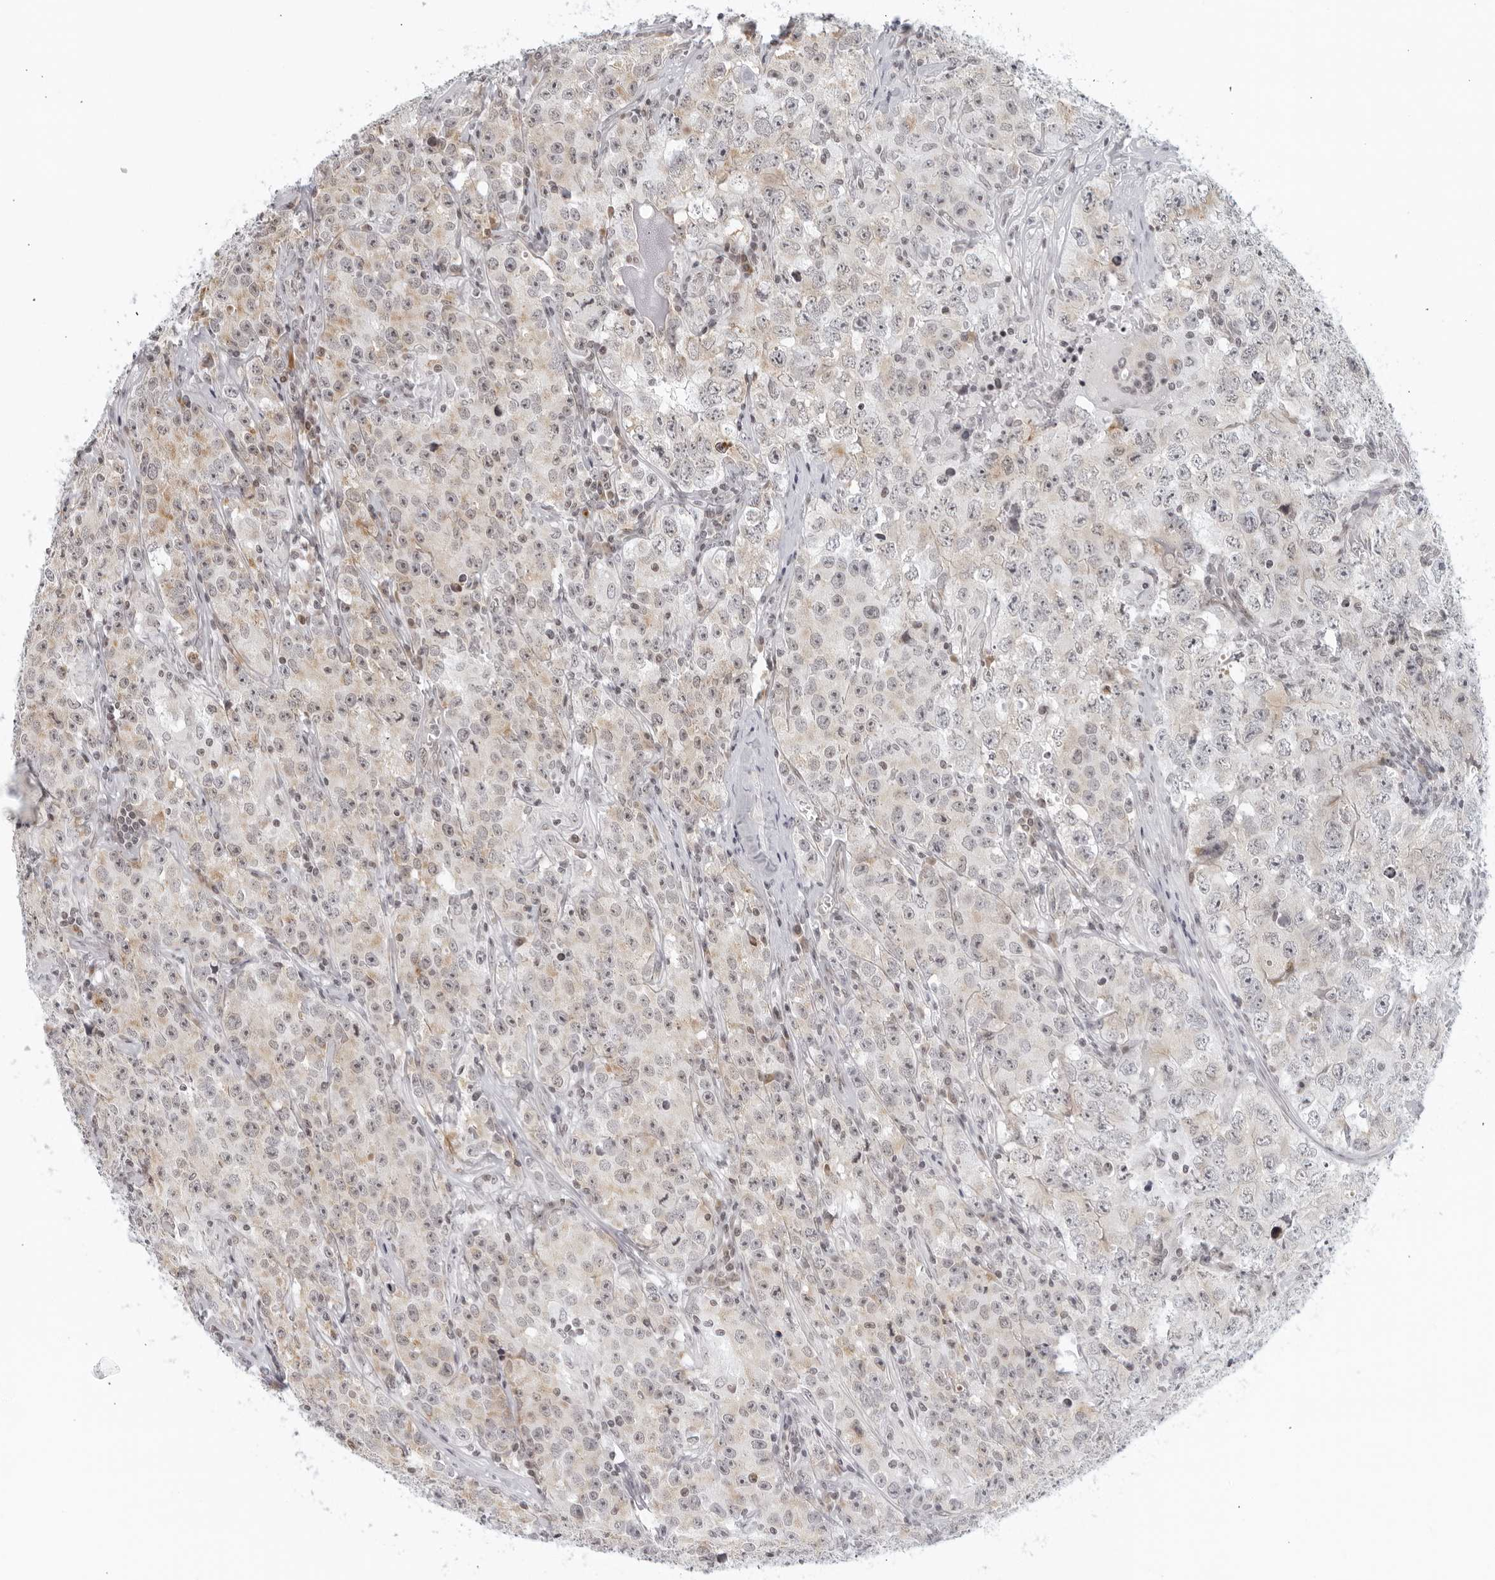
{"staining": {"intensity": "weak", "quantity": "<25%", "location": "cytoplasmic/membranous"}, "tissue": "testis cancer", "cell_type": "Tumor cells", "image_type": "cancer", "snomed": [{"axis": "morphology", "description": "Seminoma, NOS"}, {"axis": "morphology", "description": "Carcinoma, Embryonal, NOS"}, {"axis": "topography", "description": "Testis"}], "caption": "Tumor cells are negative for protein expression in human testis cancer. (Stains: DAB immunohistochemistry (IHC) with hematoxylin counter stain, Microscopy: brightfield microscopy at high magnification).", "gene": "RAB11FIP3", "patient": {"sex": "male", "age": 43}}